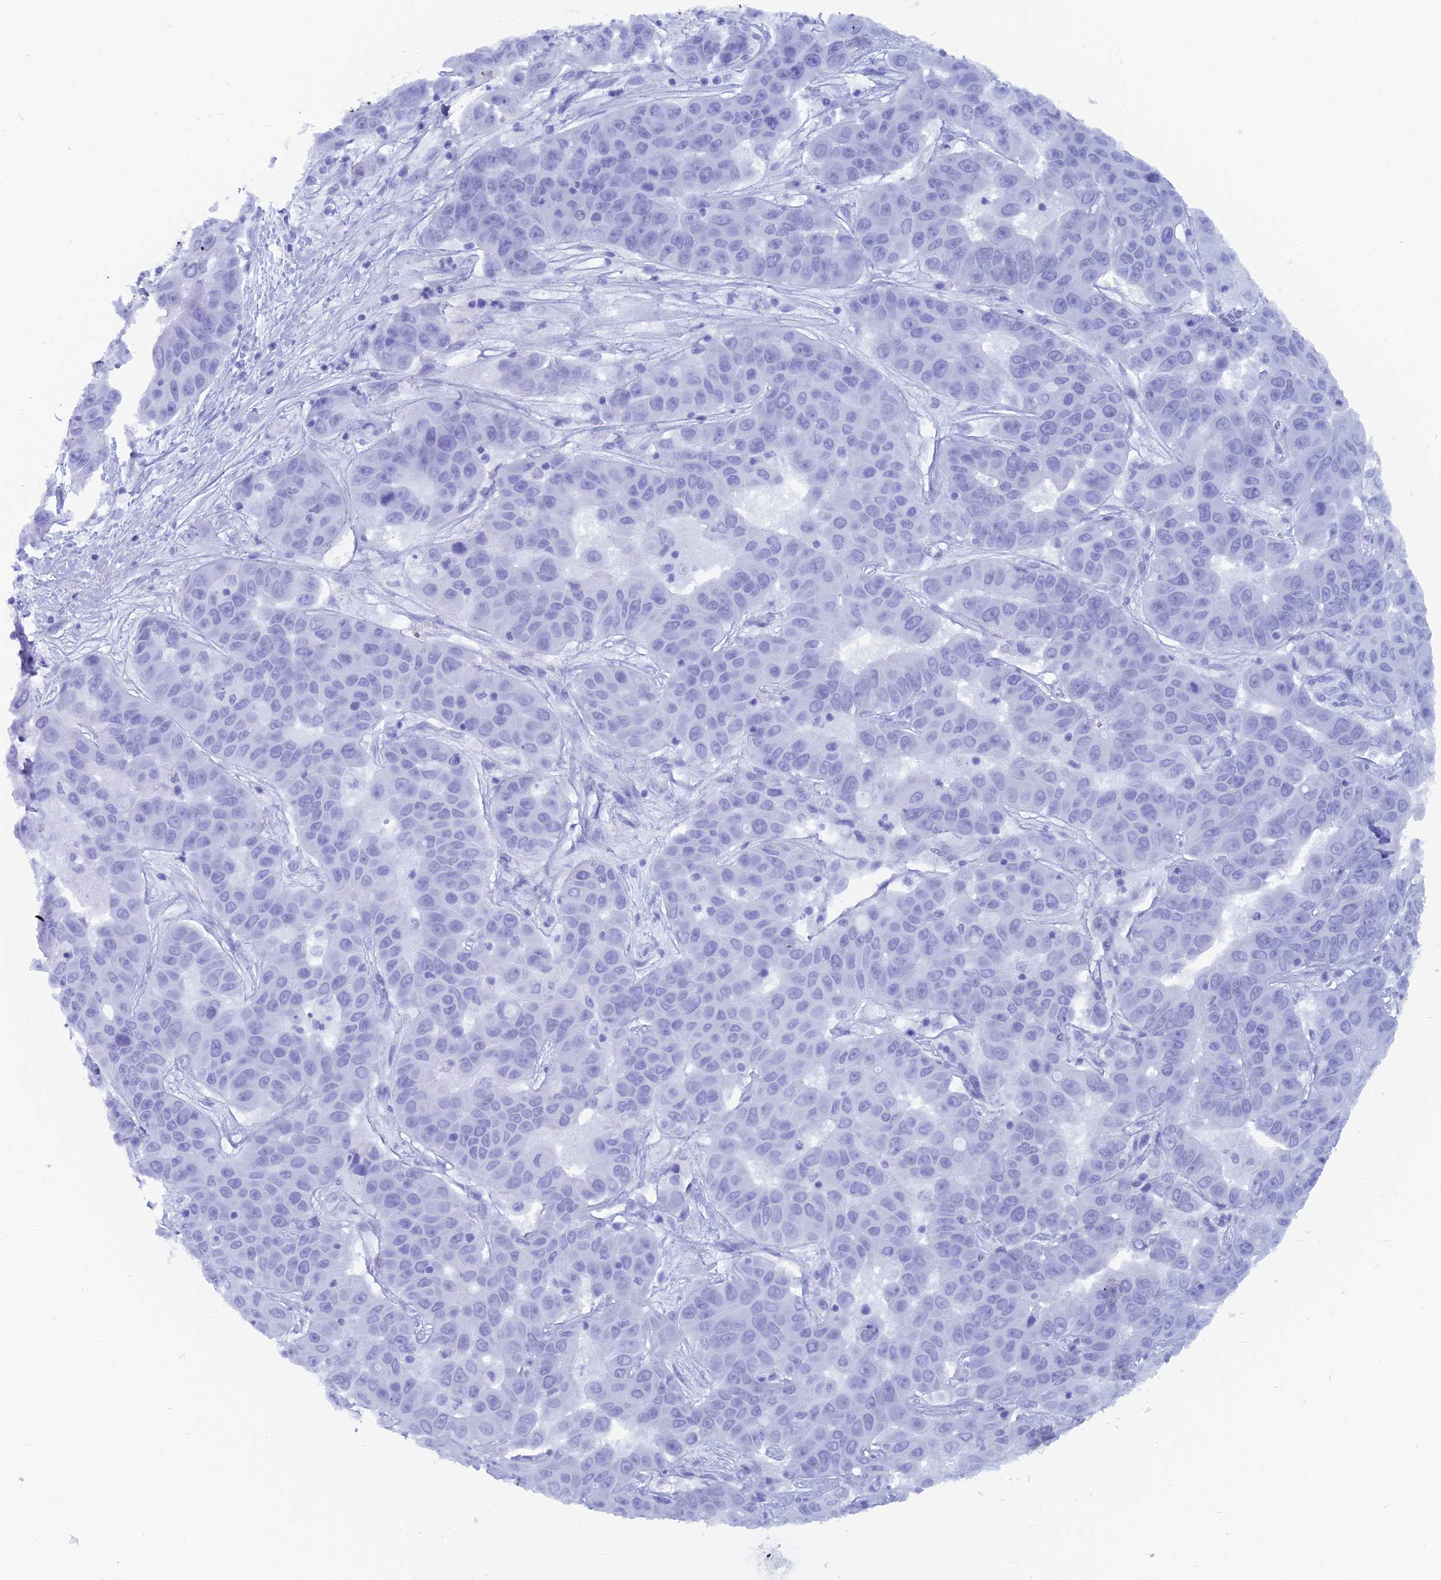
{"staining": {"intensity": "negative", "quantity": "none", "location": "none"}, "tissue": "liver cancer", "cell_type": "Tumor cells", "image_type": "cancer", "snomed": [{"axis": "morphology", "description": "Cholangiocarcinoma"}, {"axis": "topography", "description": "Liver"}], "caption": "DAB immunohistochemical staining of liver cancer (cholangiocarcinoma) demonstrates no significant staining in tumor cells.", "gene": "CAPS", "patient": {"sex": "female", "age": 52}}